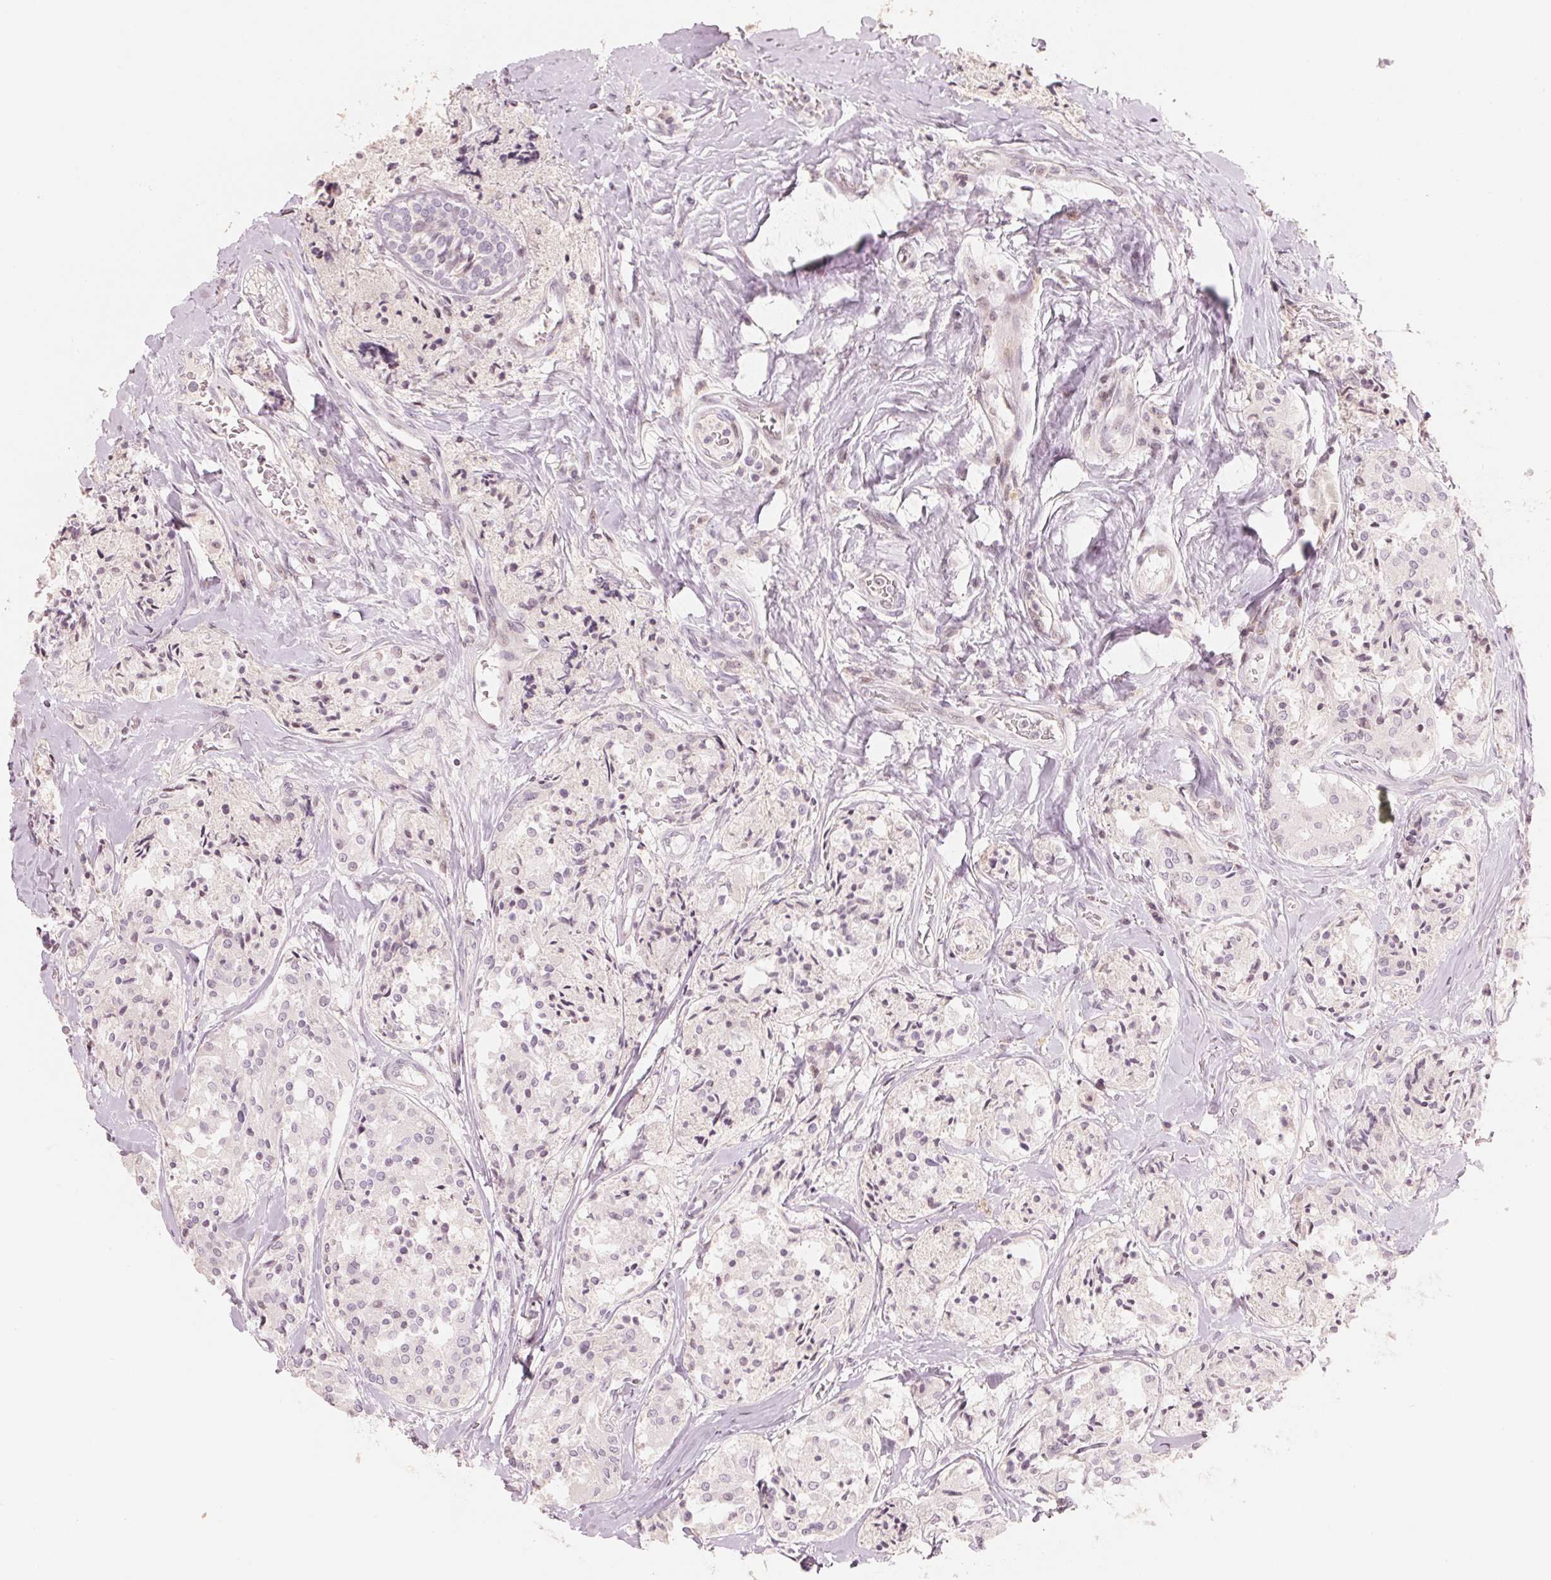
{"staining": {"intensity": "negative", "quantity": "none", "location": "none"}, "tissue": "carcinoid", "cell_type": "Tumor cells", "image_type": "cancer", "snomed": [{"axis": "morphology", "description": "Carcinoid, malignant, NOS"}, {"axis": "topography", "description": "Lung"}], "caption": "Immunohistochemical staining of human malignant carcinoid demonstrates no significant positivity in tumor cells.", "gene": "SLC17A4", "patient": {"sex": "male", "age": 71}}